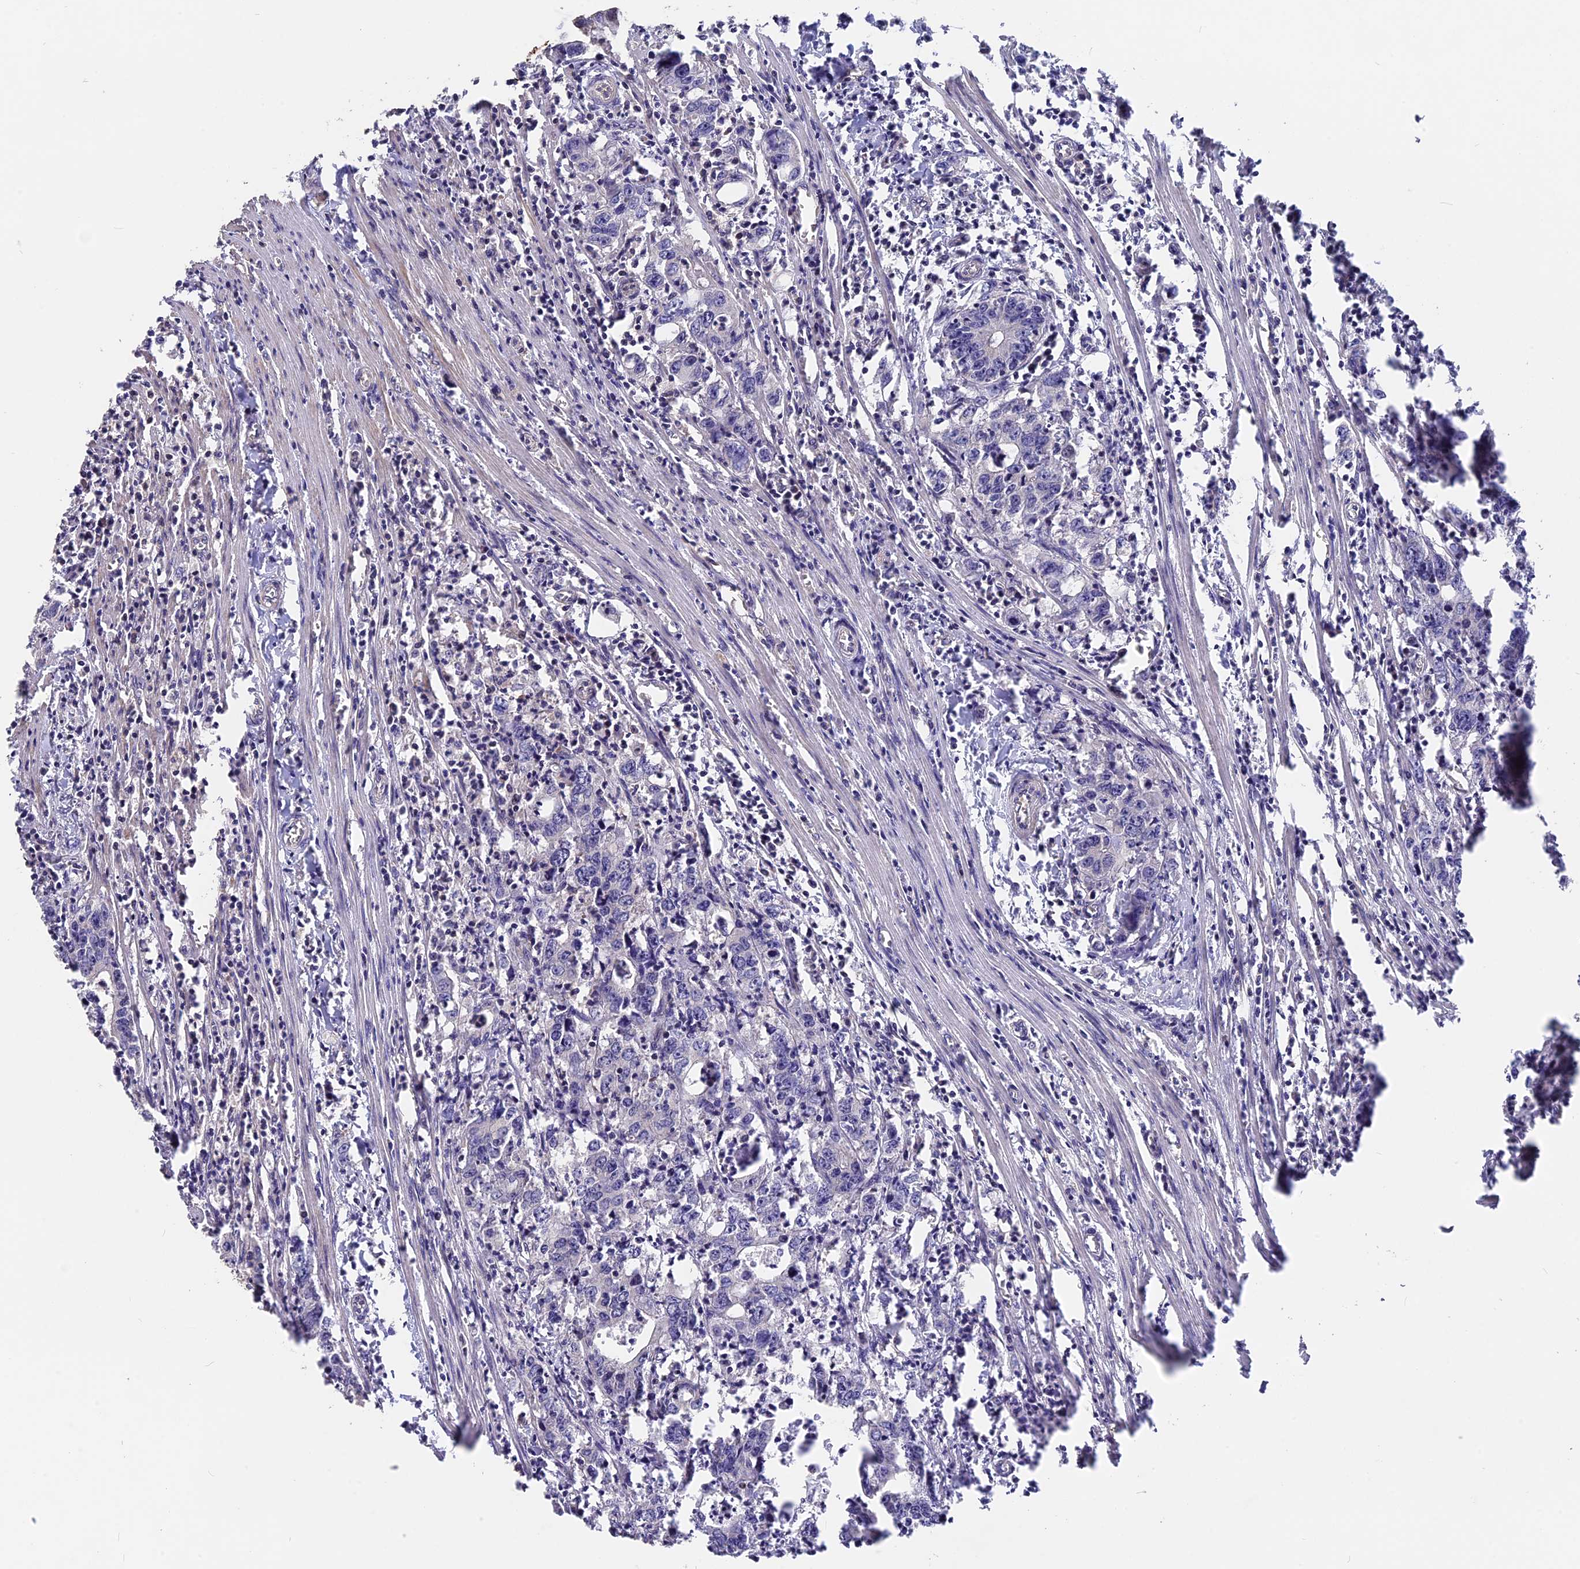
{"staining": {"intensity": "negative", "quantity": "none", "location": "none"}, "tissue": "colorectal cancer", "cell_type": "Tumor cells", "image_type": "cancer", "snomed": [{"axis": "morphology", "description": "Adenocarcinoma, NOS"}, {"axis": "topography", "description": "Colon"}], "caption": "This histopathology image is of adenocarcinoma (colorectal) stained with immunohistochemistry (IHC) to label a protein in brown with the nuclei are counter-stained blue. There is no staining in tumor cells.", "gene": "ZC3H10", "patient": {"sex": "female", "age": 75}}